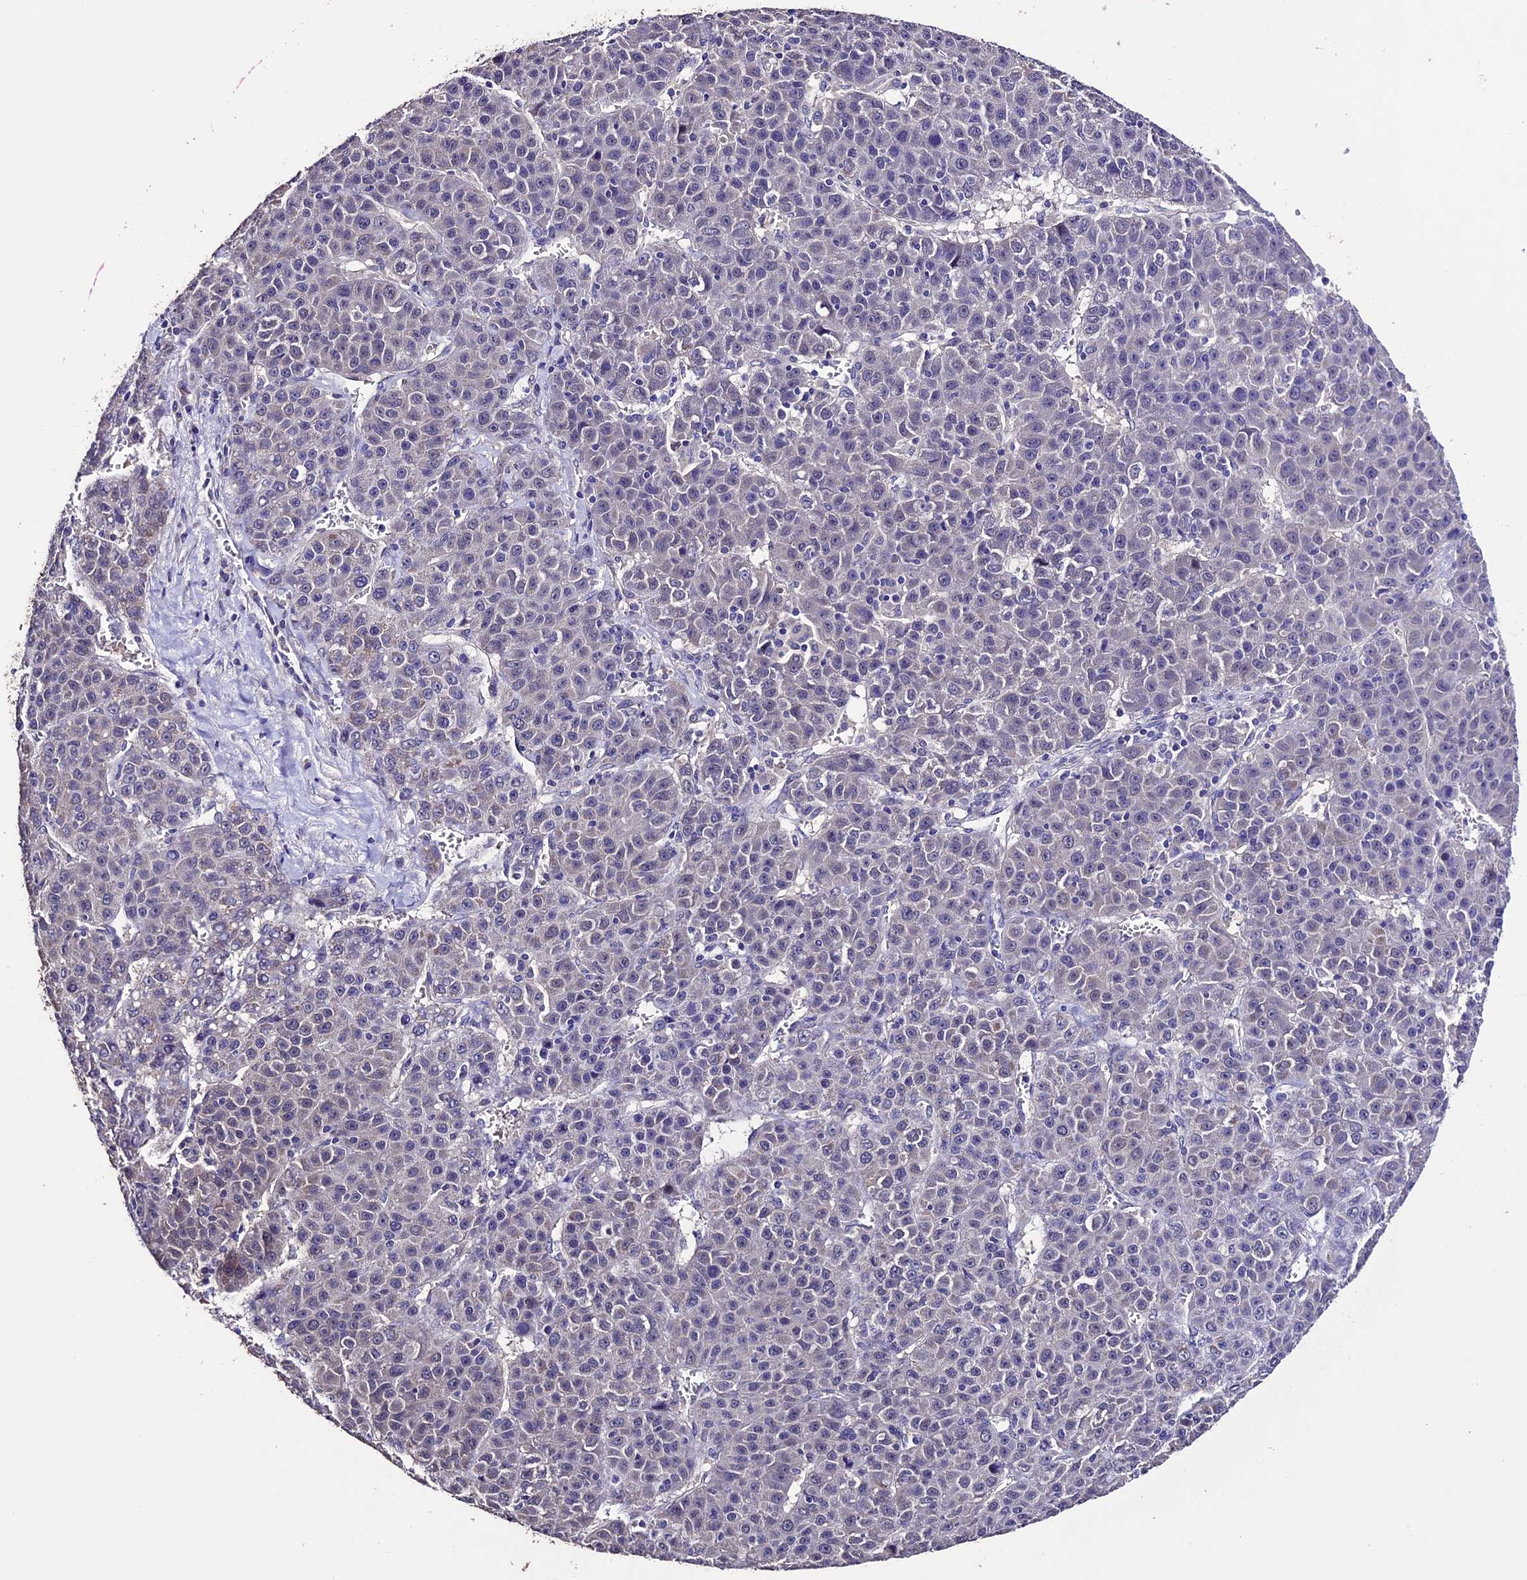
{"staining": {"intensity": "negative", "quantity": "none", "location": "none"}, "tissue": "liver cancer", "cell_type": "Tumor cells", "image_type": "cancer", "snomed": [{"axis": "morphology", "description": "Carcinoma, Hepatocellular, NOS"}, {"axis": "topography", "description": "Liver"}], "caption": "Tumor cells show no significant protein positivity in liver hepatocellular carcinoma.", "gene": "DIS3L", "patient": {"sex": "female", "age": 53}}